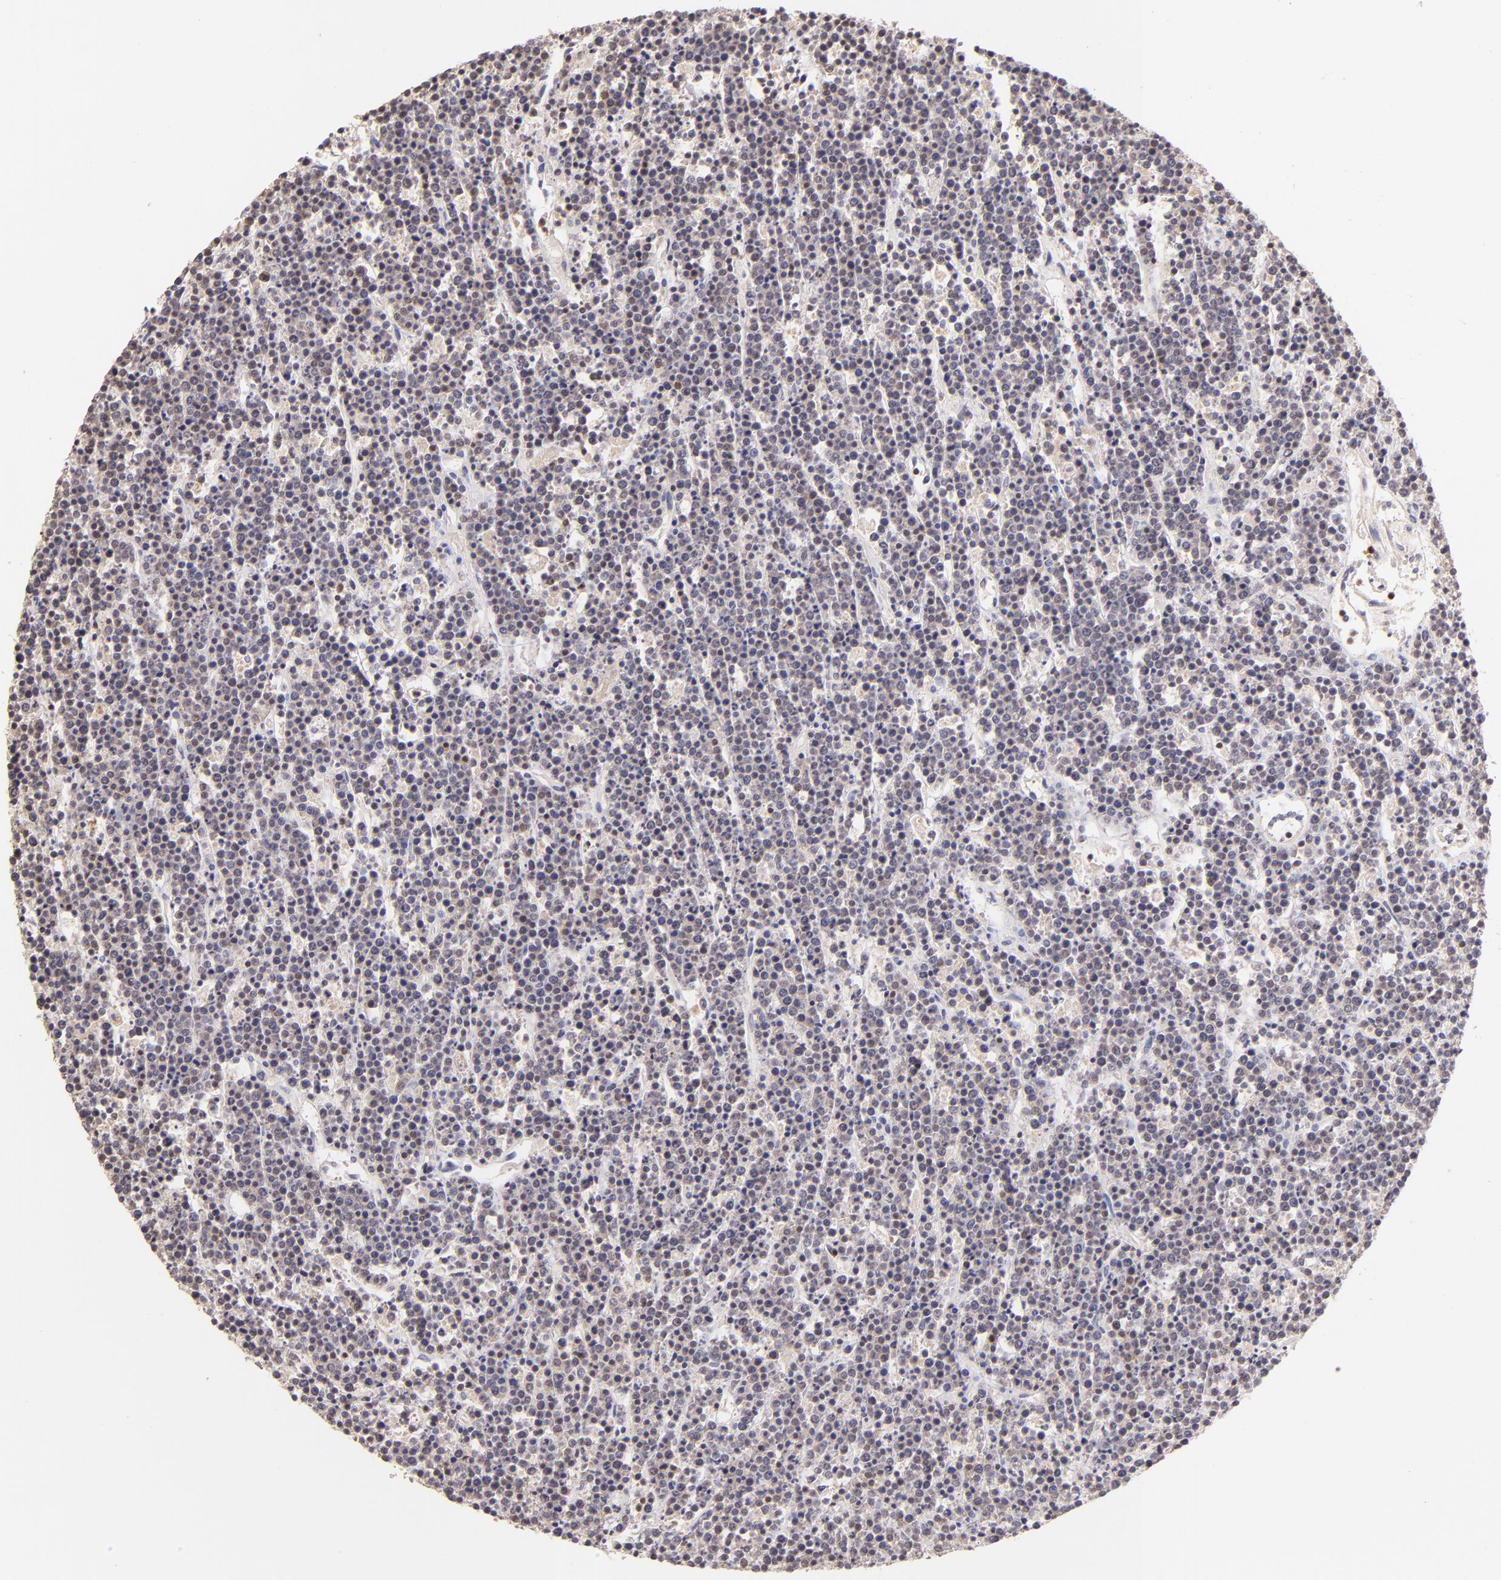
{"staining": {"intensity": "moderate", "quantity": ">75%", "location": "cytoplasmic/membranous"}, "tissue": "lymphoma", "cell_type": "Tumor cells", "image_type": "cancer", "snomed": [{"axis": "morphology", "description": "Malignant lymphoma, non-Hodgkin's type, High grade"}, {"axis": "topography", "description": "Ovary"}], "caption": "Brown immunohistochemical staining in human high-grade malignant lymphoma, non-Hodgkin's type demonstrates moderate cytoplasmic/membranous positivity in approximately >75% of tumor cells. Nuclei are stained in blue.", "gene": "ZAP70", "patient": {"sex": "female", "age": 56}}